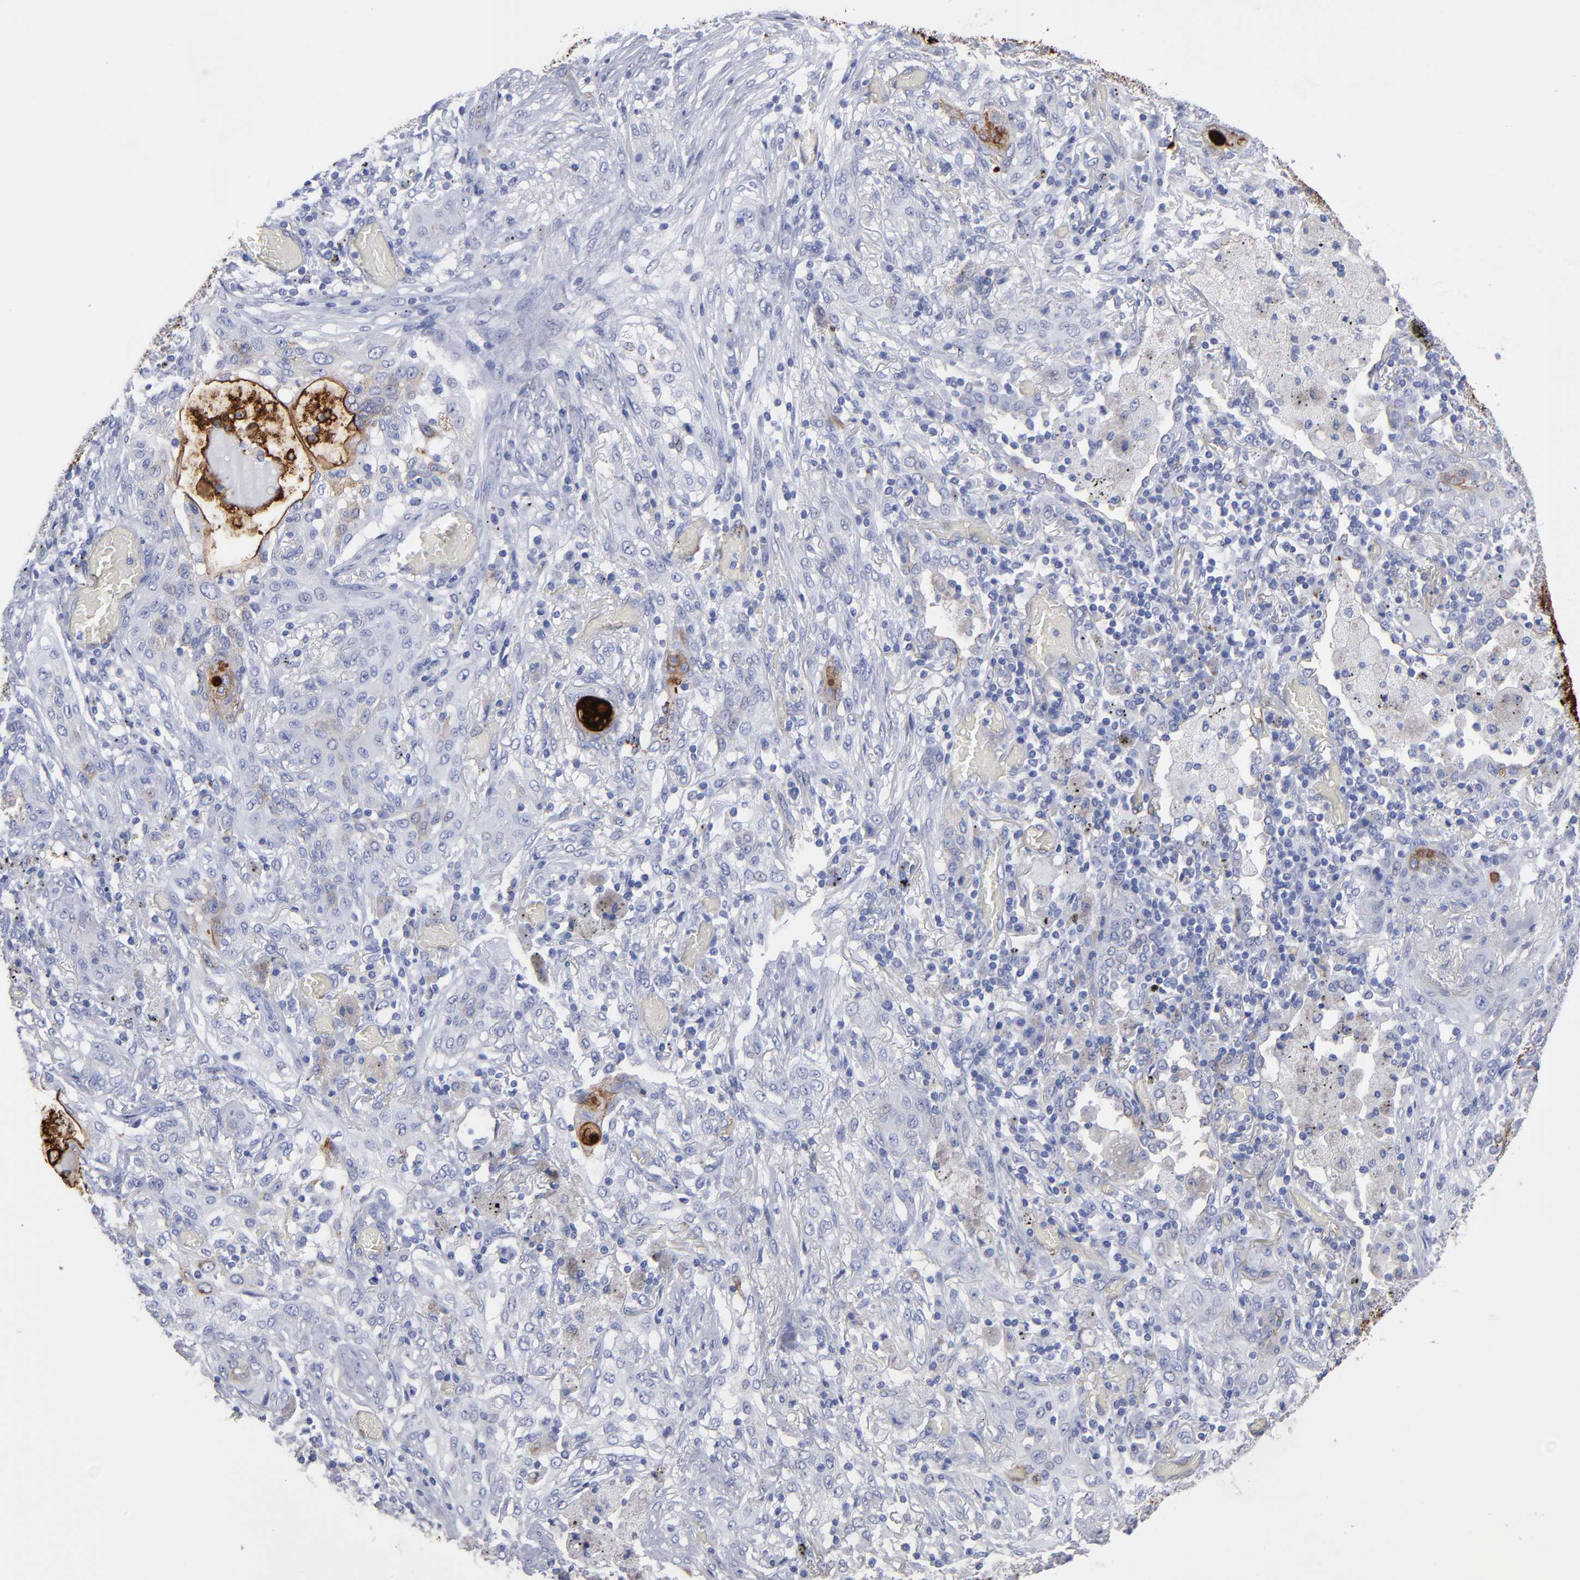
{"staining": {"intensity": "moderate", "quantity": "<25%", "location": "cytoplasmic/membranous"}, "tissue": "lung cancer", "cell_type": "Tumor cells", "image_type": "cancer", "snomed": [{"axis": "morphology", "description": "Squamous cell carcinoma, NOS"}, {"axis": "topography", "description": "Lung"}], "caption": "Protein expression analysis of squamous cell carcinoma (lung) reveals moderate cytoplasmic/membranous expression in approximately <25% of tumor cells. The staining is performed using DAB (3,3'-diaminobenzidine) brown chromogen to label protein expression. The nuclei are counter-stained blue using hematoxylin.", "gene": "TM4SF1", "patient": {"sex": "female", "age": 47}}